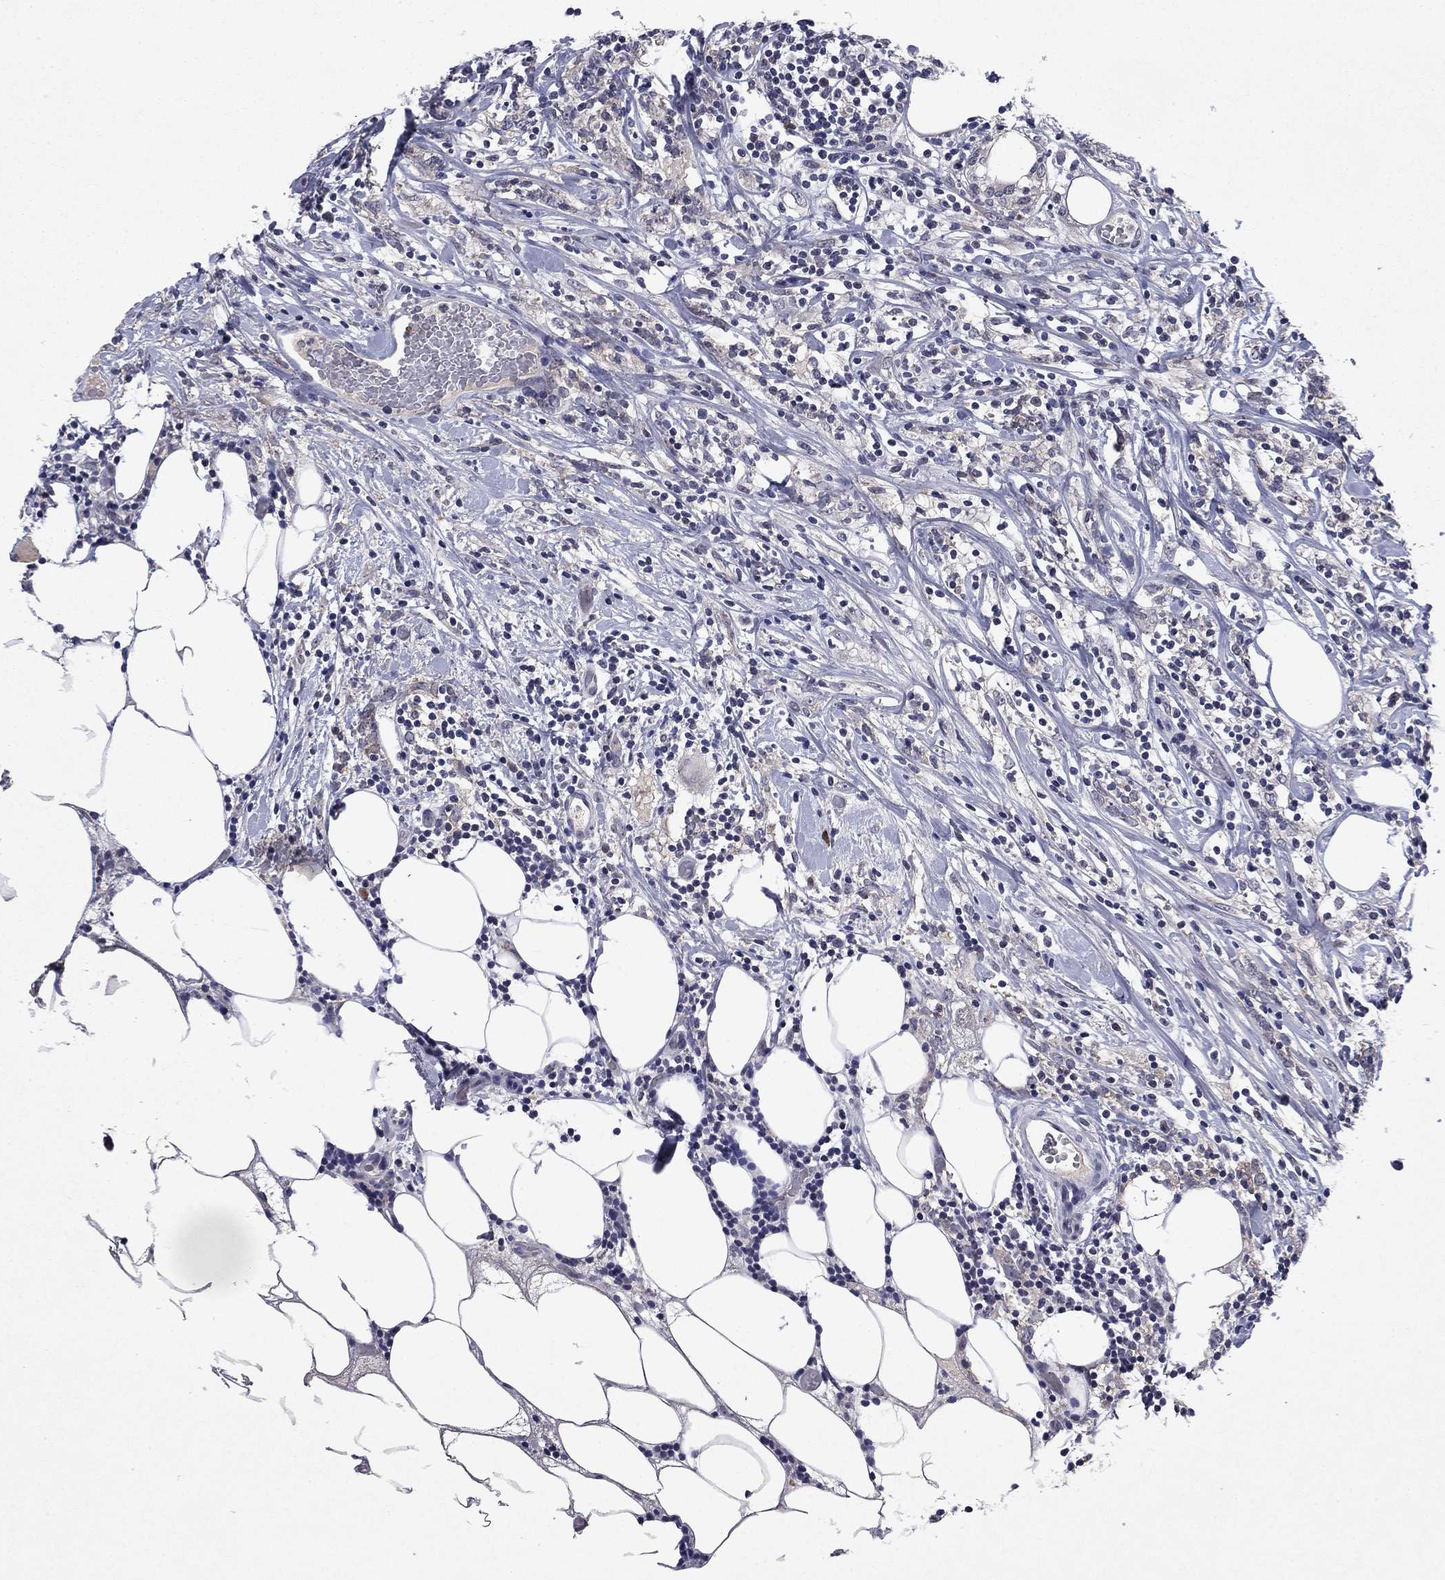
{"staining": {"intensity": "negative", "quantity": "none", "location": "none"}, "tissue": "lymphoma", "cell_type": "Tumor cells", "image_type": "cancer", "snomed": [{"axis": "morphology", "description": "Malignant lymphoma, non-Hodgkin's type, High grade"}, {"axis": "topography", "description": "Lymph node"}], "caption": "Tumor cells show no significant protein expression in high-grade malignant lymphoma, non-Hodgkin's type.", "gene": "ECM1", "patient": {"sex": "female", "age": 84}}